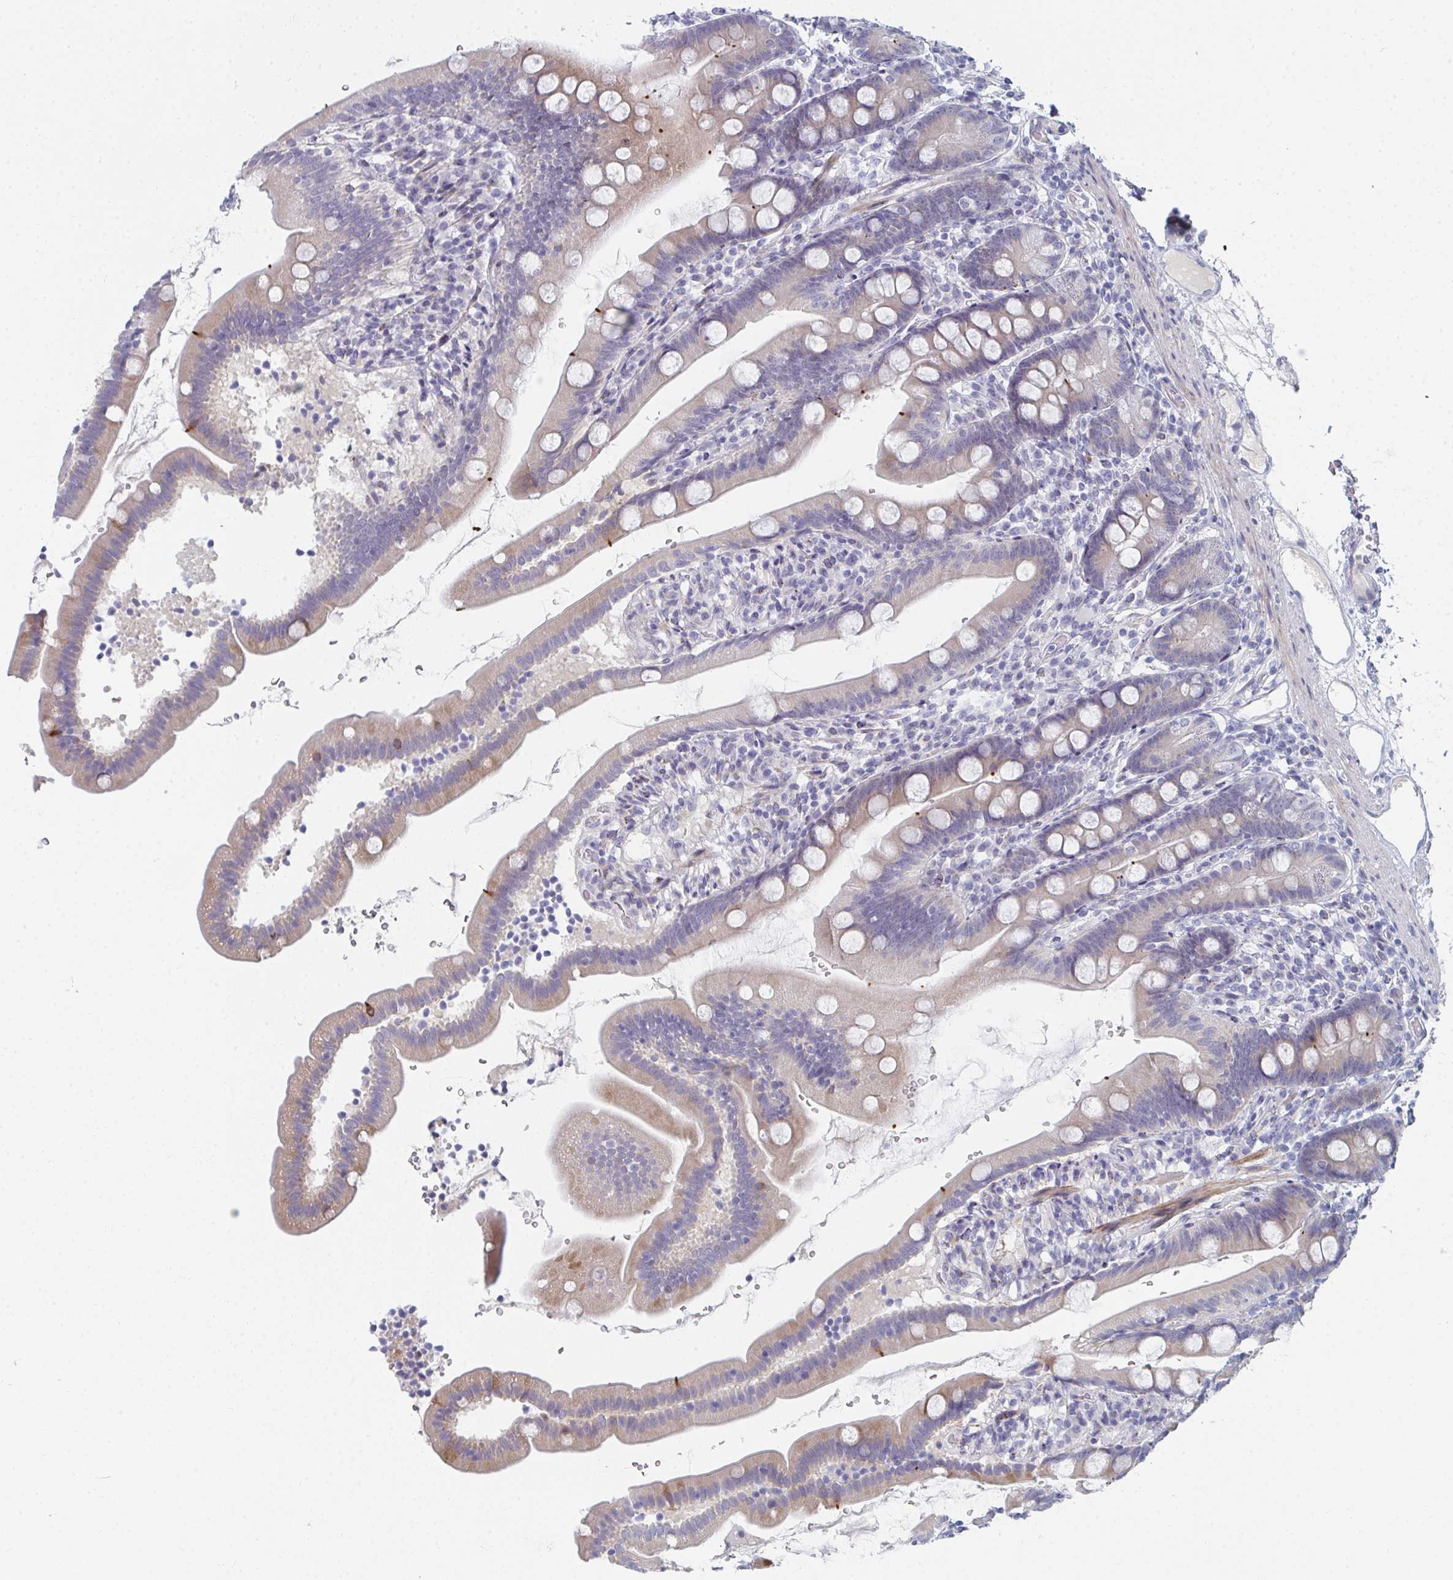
{"staining": {"intensity": "moderate", "quantity": "25%-75%", "location": "cytoplasmic/membranous"}, "tissue": "duodenum", "cell_type": "Glandular cells", "image_type": "normal", "snomed": [{"axis": "morphology", "description": "Normal tissue, NOS"}, {"axis": "topography", "description": "Duodenum"}], "caption": "Moderate cytoplasmic/membranous staining for a protein is seen in approximately 25%-75% of glandular cells of normal duodenum using immunohistochemistry (IHC).", "gene": "PSMG1", "patient": {"sex": "female", "age": 67}}